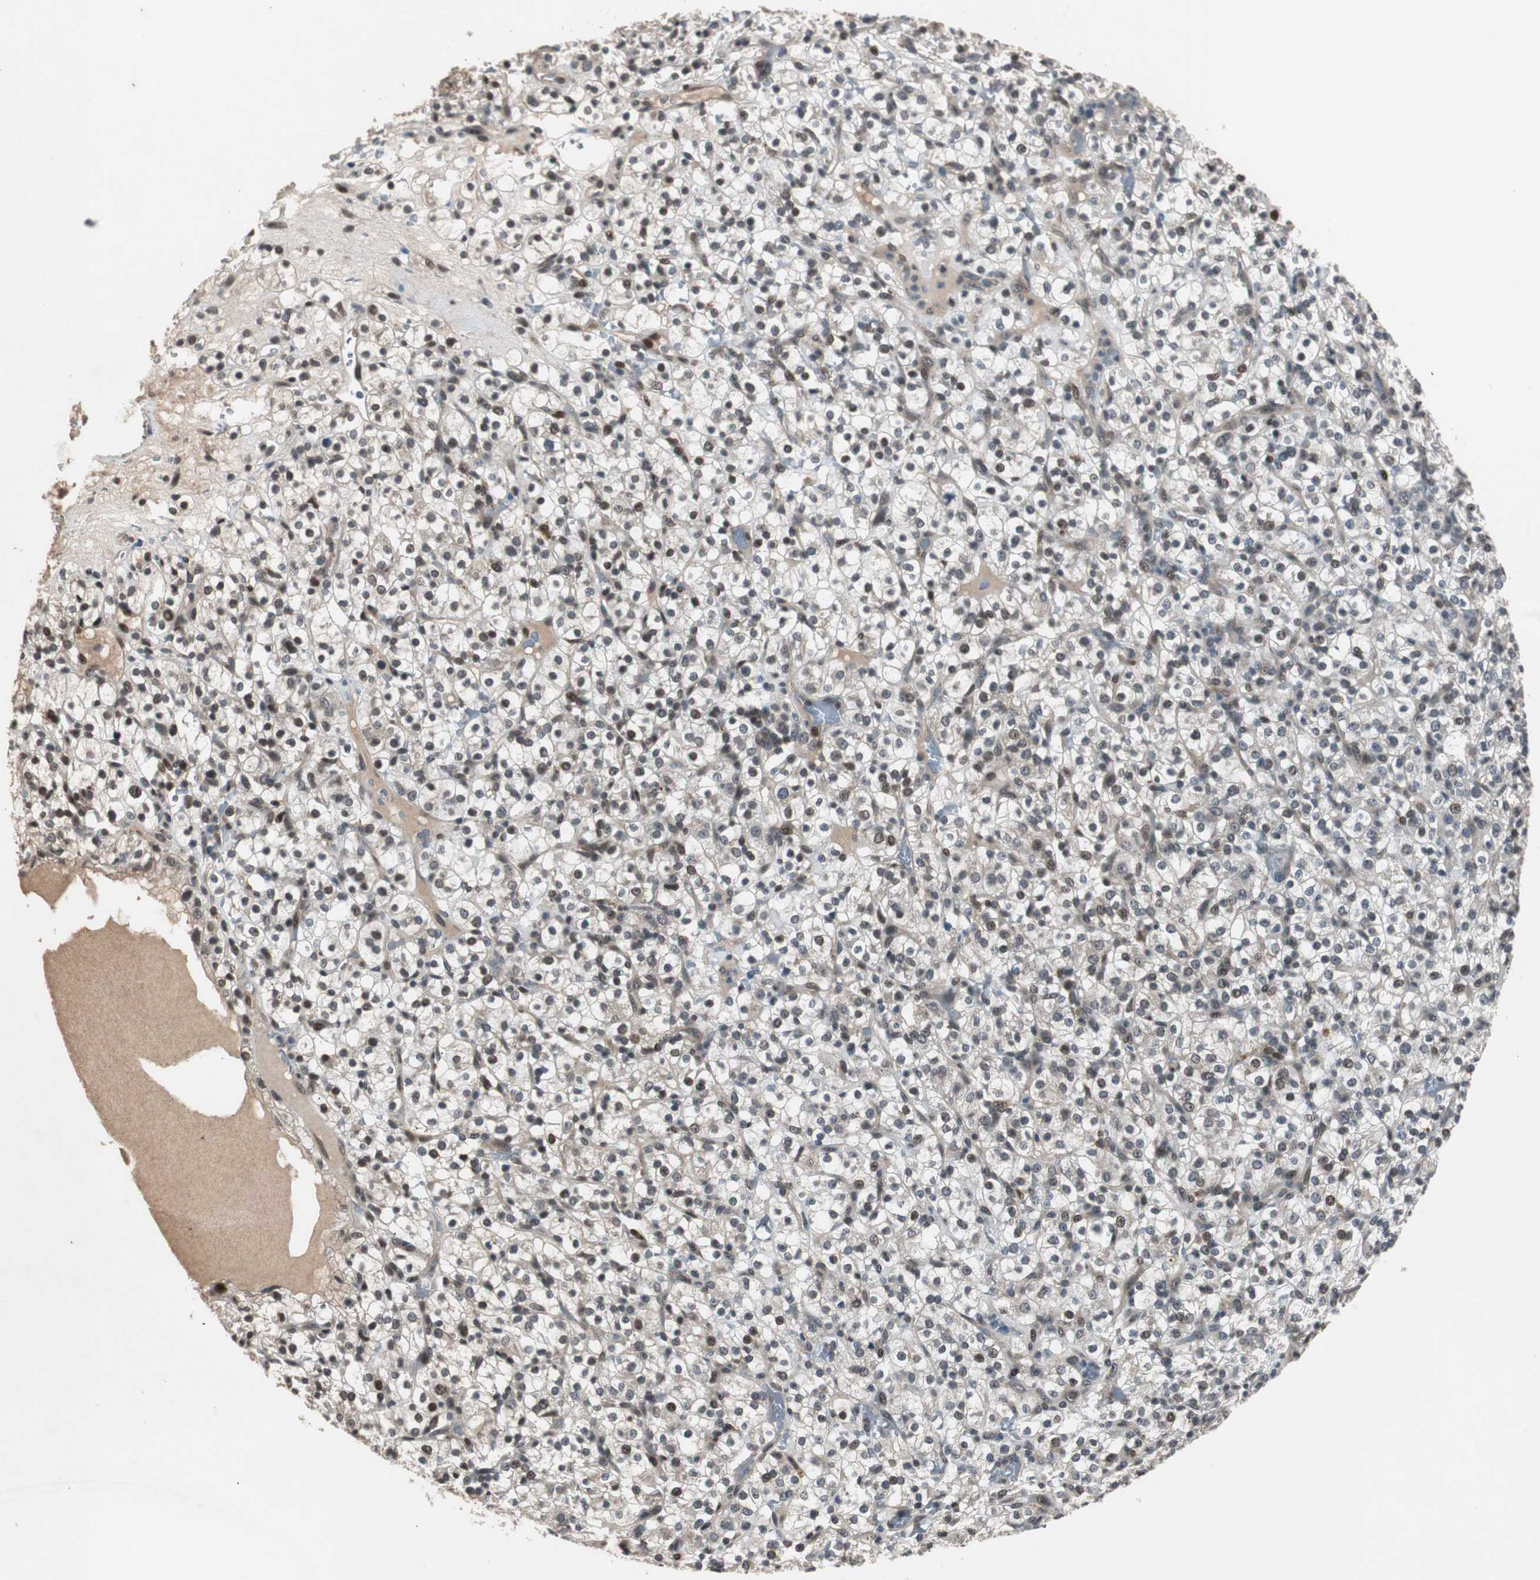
{"staining": {"intensity": "moderate", "quantity": ">75%", "location": "nuclear"}, "tissue": "renal cancer", "cell_type": "Tumor cells", "image_type": "cancer", "snomed": [{"axis": "morphology", "description": "Normal tissue, NOS"}, {"axis": "morphology", "description": "Adenocarcinoma, NOS"}, {"axis": "topography", "description": "Kidney"}], "caption": "Moderate nuclear expression for a protein is identified in about >75% of tumor cells of adenocarcinoma (renal) using IHC.", "gene": "BOLA1", "patient": {"sex": "female", "age": 72}}